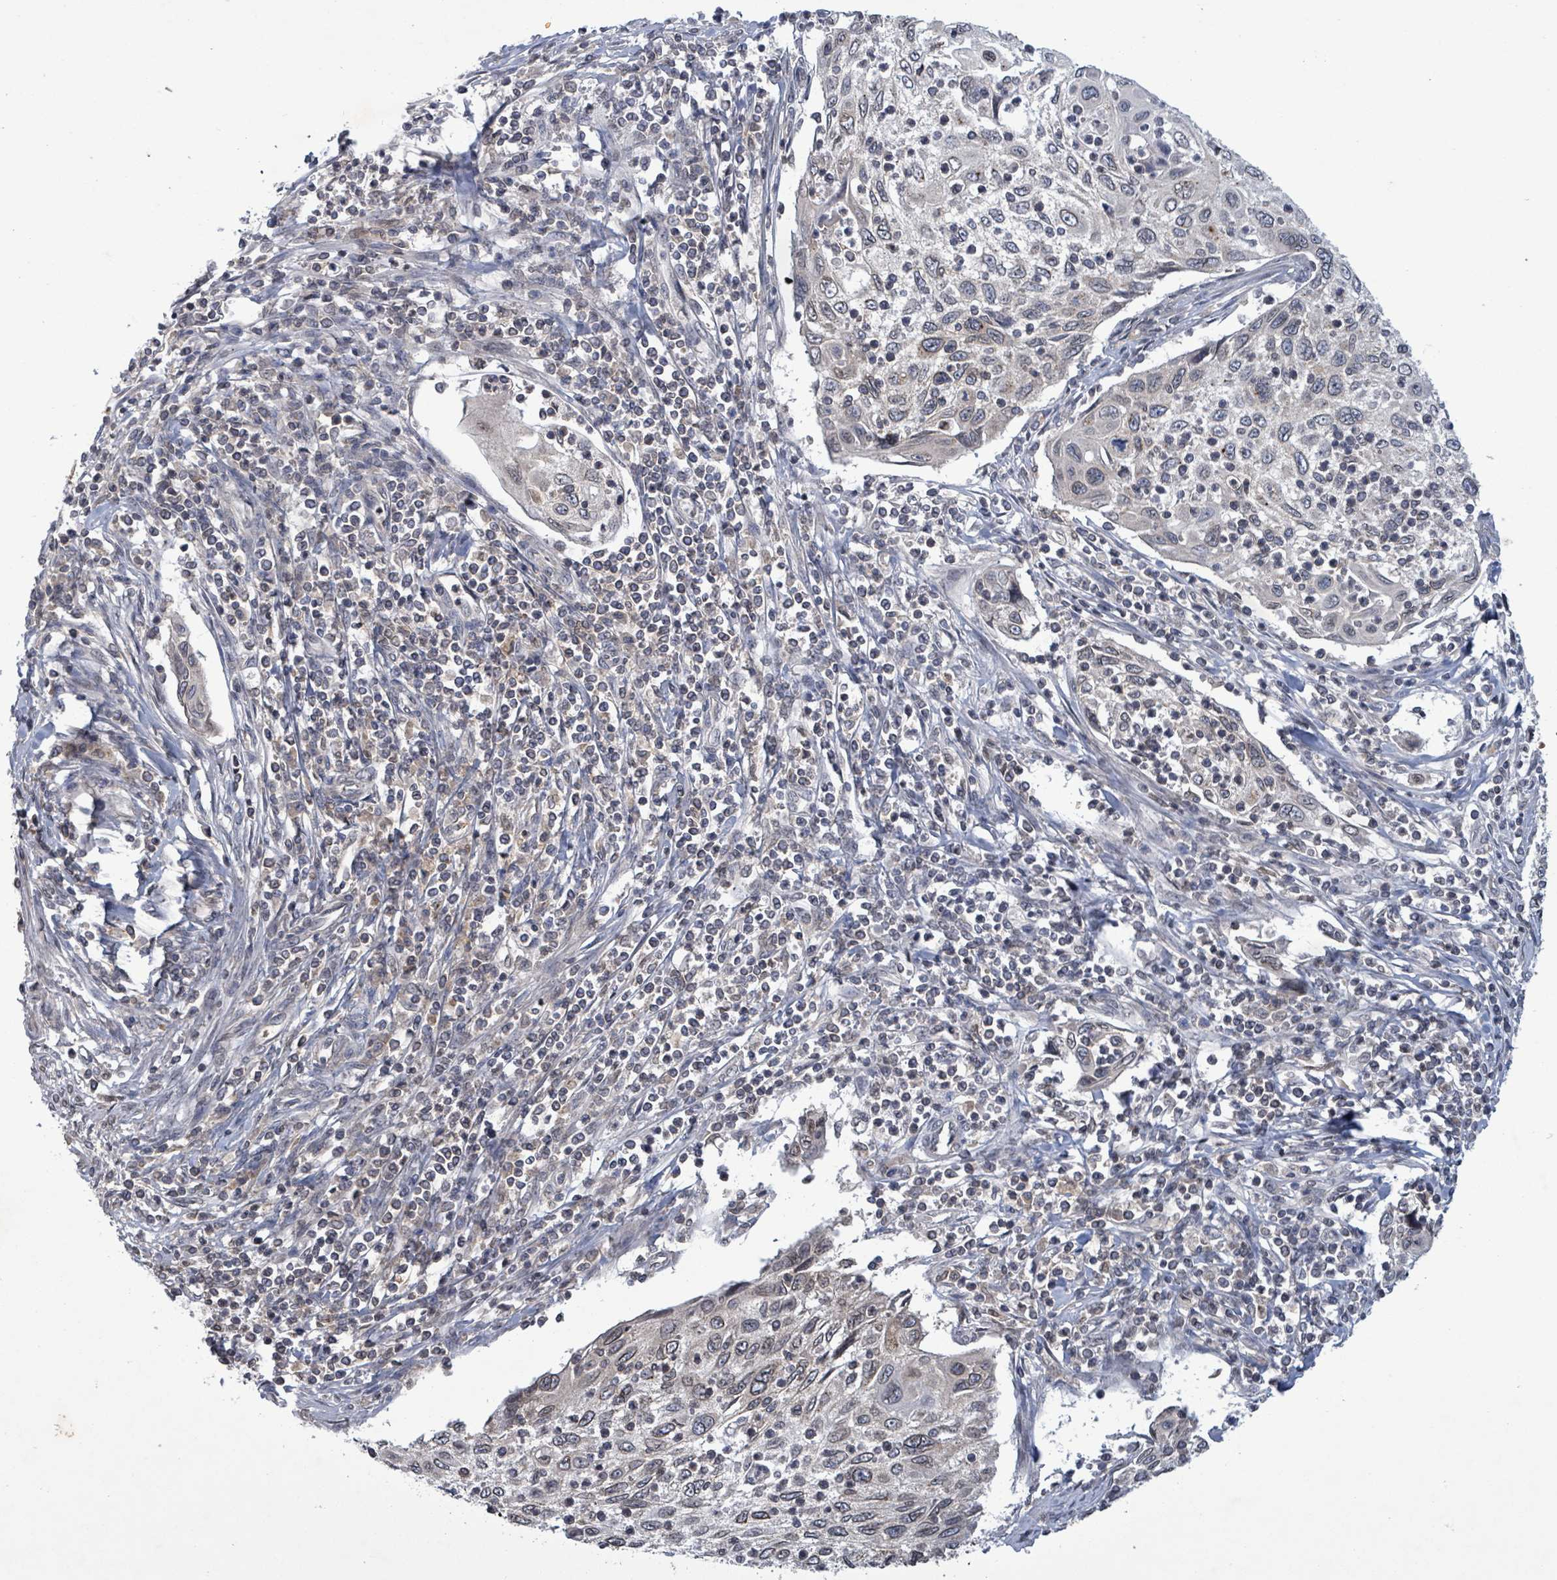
{"staining": {"intensity": "negative", "quantity": "none", "location": "none"}, "tissue": "cervical cancer", "cell_type": "Tumor cells", "image_type": "cancer", "snomed": [{"axis": "morphology", "description": "Squamous cell carcinoma, NOS"}, {"axis": "topography", "description": "Cervix"}], "caption": "Tumor cells are negative for protein expression in human cervical cancer (squamous cell carcinoma).", "gene": "GRM8", "patient": {"sex": "female", "age": 70}}